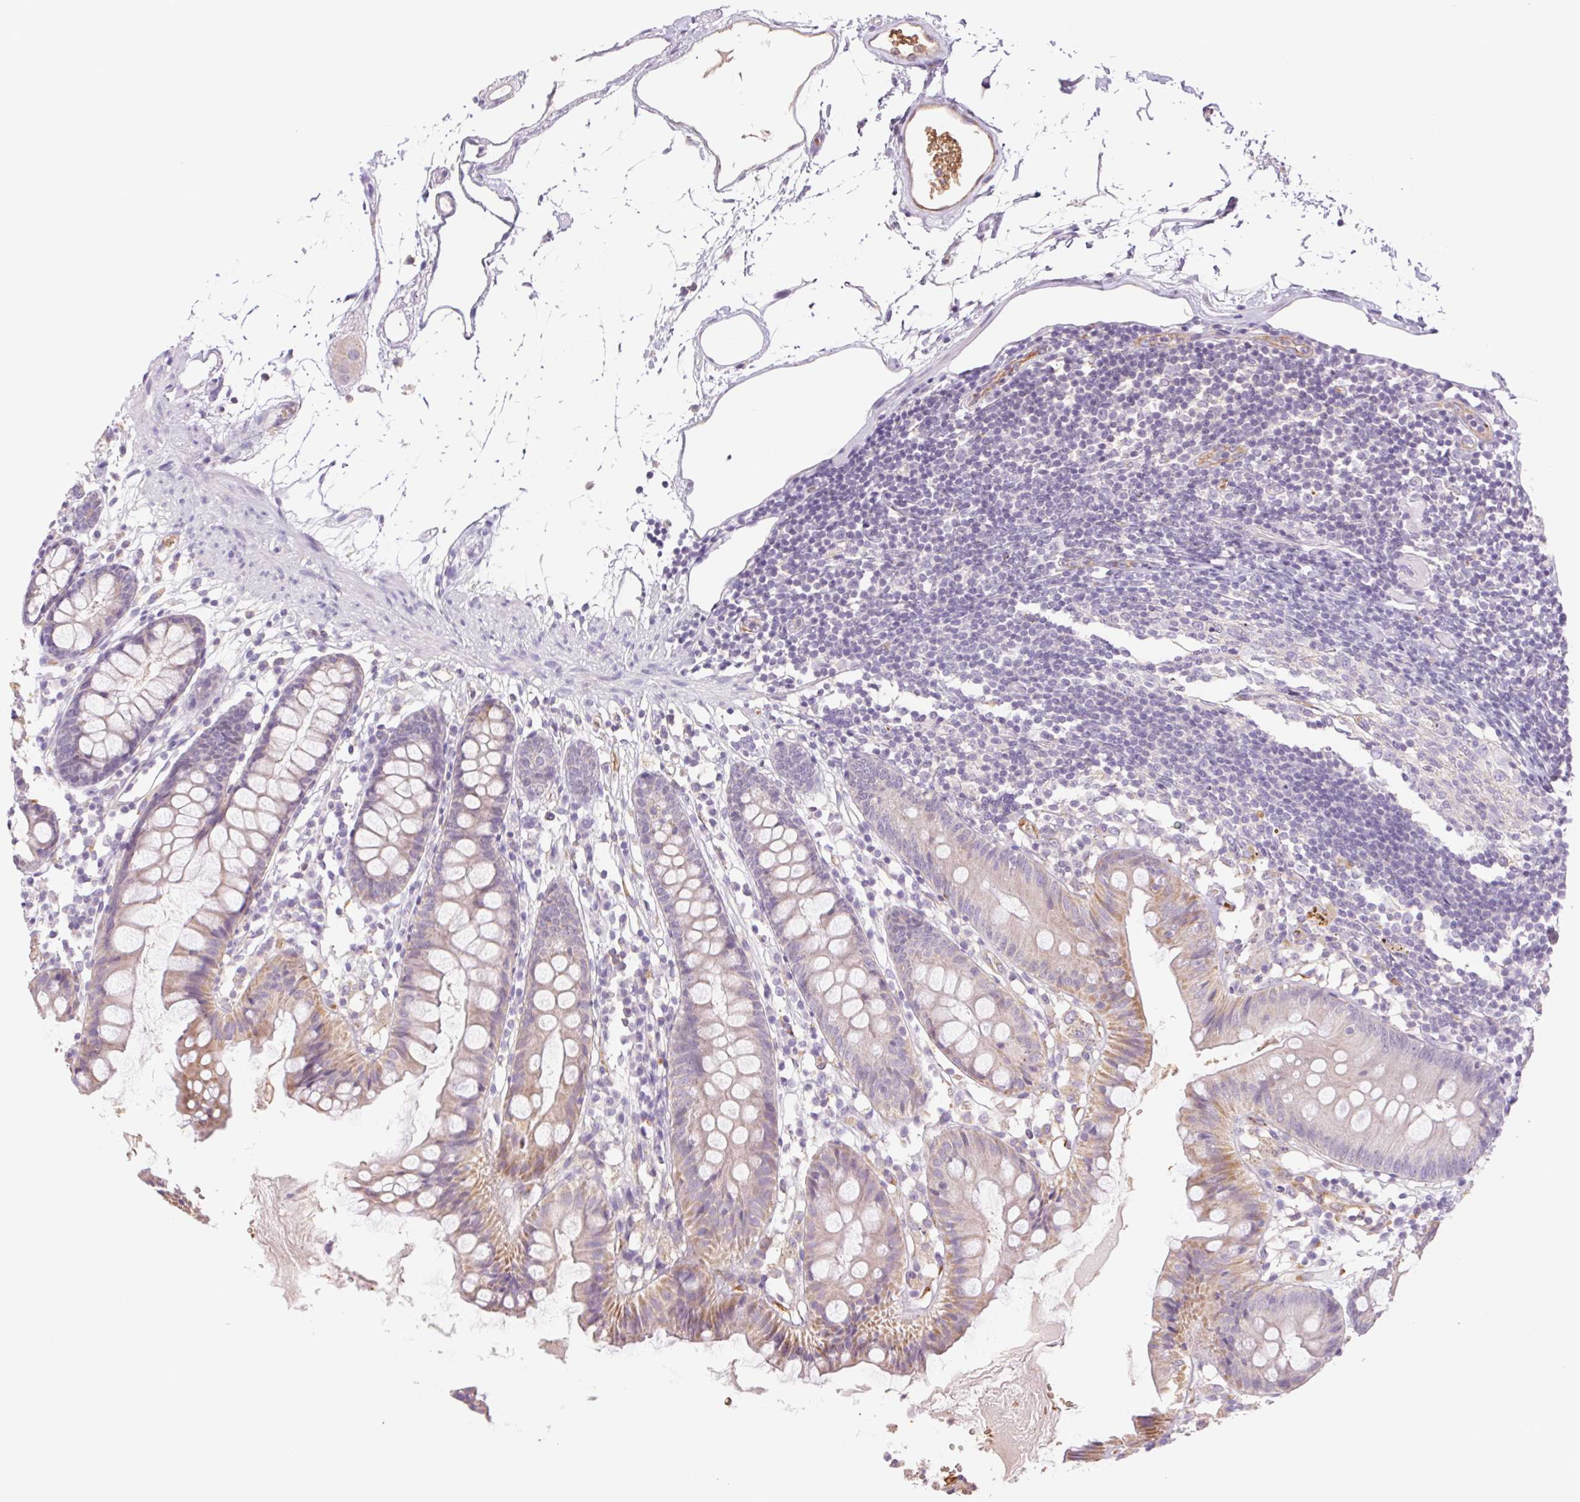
{"staining": {"intensity": "weak", "quantity": "<25%", "location": "cytoplasmic/membranous"}, "tissue": "colon", "cell_type": "Endothelial cells", "image_type": "normal", "snomed": [{"axis": "morphology", "description": "Normal tissue, NOS"}, {"axis": "topography", "description": "Colon"}], "caption": "This is a histopathology image of immunohistochemistry (IHC) staining of unremarkable colon, which shows no staining in endothelial cells. (DAB immunohistochemistry with hematoxylin counter stain).", "gene": "IGFL3", "patient": {"sex": "female", "age": 84}}